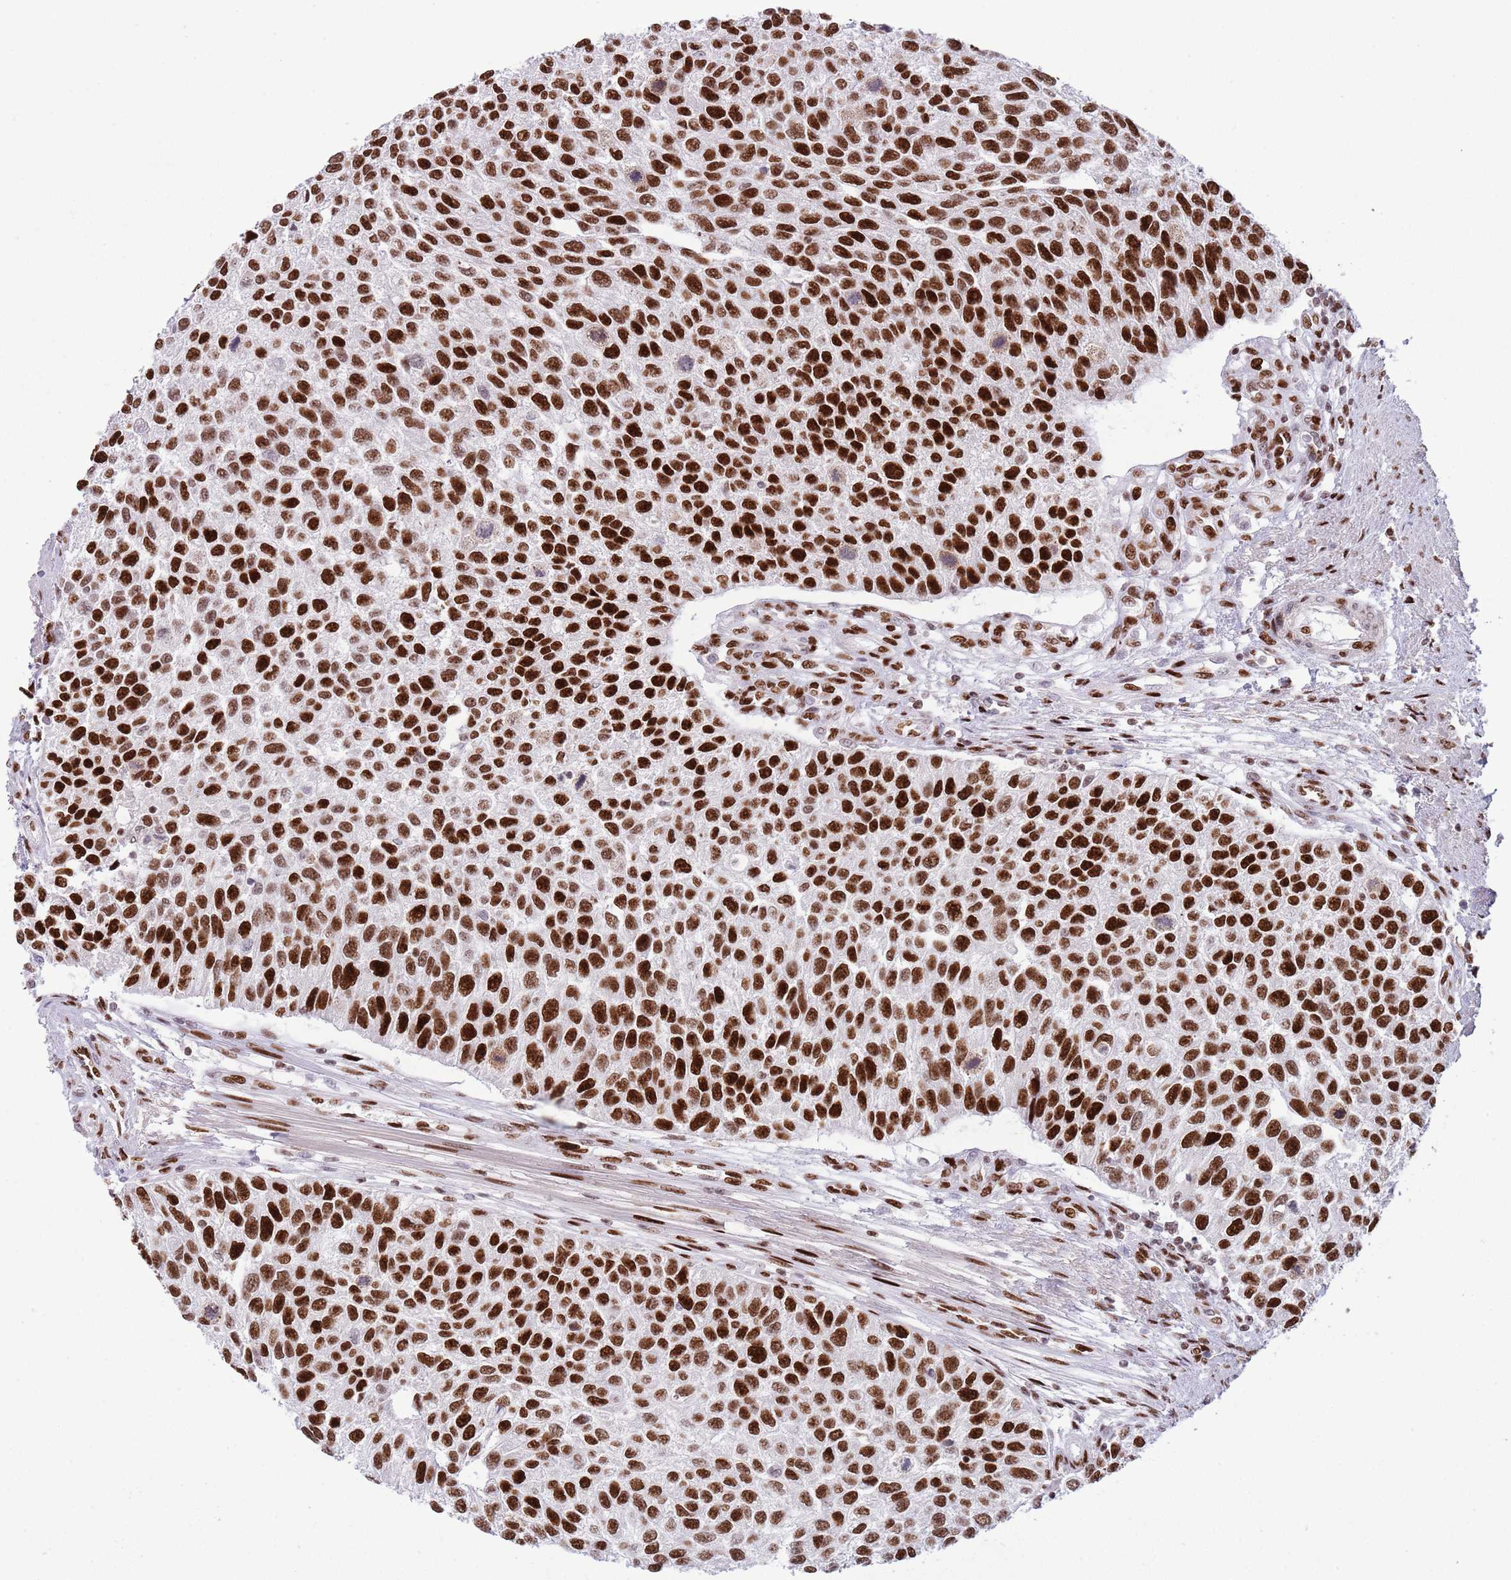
{"staining": {"intensity": "strong", "quantity": ">75%", "location": "nuclear"}, "tissue": "urothelial cancer", "cell_type": "Tumor cells", "image_type": "cancer", "snomed": [{"axis": "morphology", "description": "Urothelial carcinoma, NOS"}, {"axis": "topography", "description": "Urinary bladder"}], "caption": "IHC staining of urothelial cancer, which displays high levels of strong nuclear expression in about >75% of tumor cells indicating strong nuclear protein staining. The staining was performed using DAB (brown) for protein detection and nuclei were counterstained in hematoxylin (blue).", "gene": "MFSD10", "patient": {"sex": "male", "age": 55}}